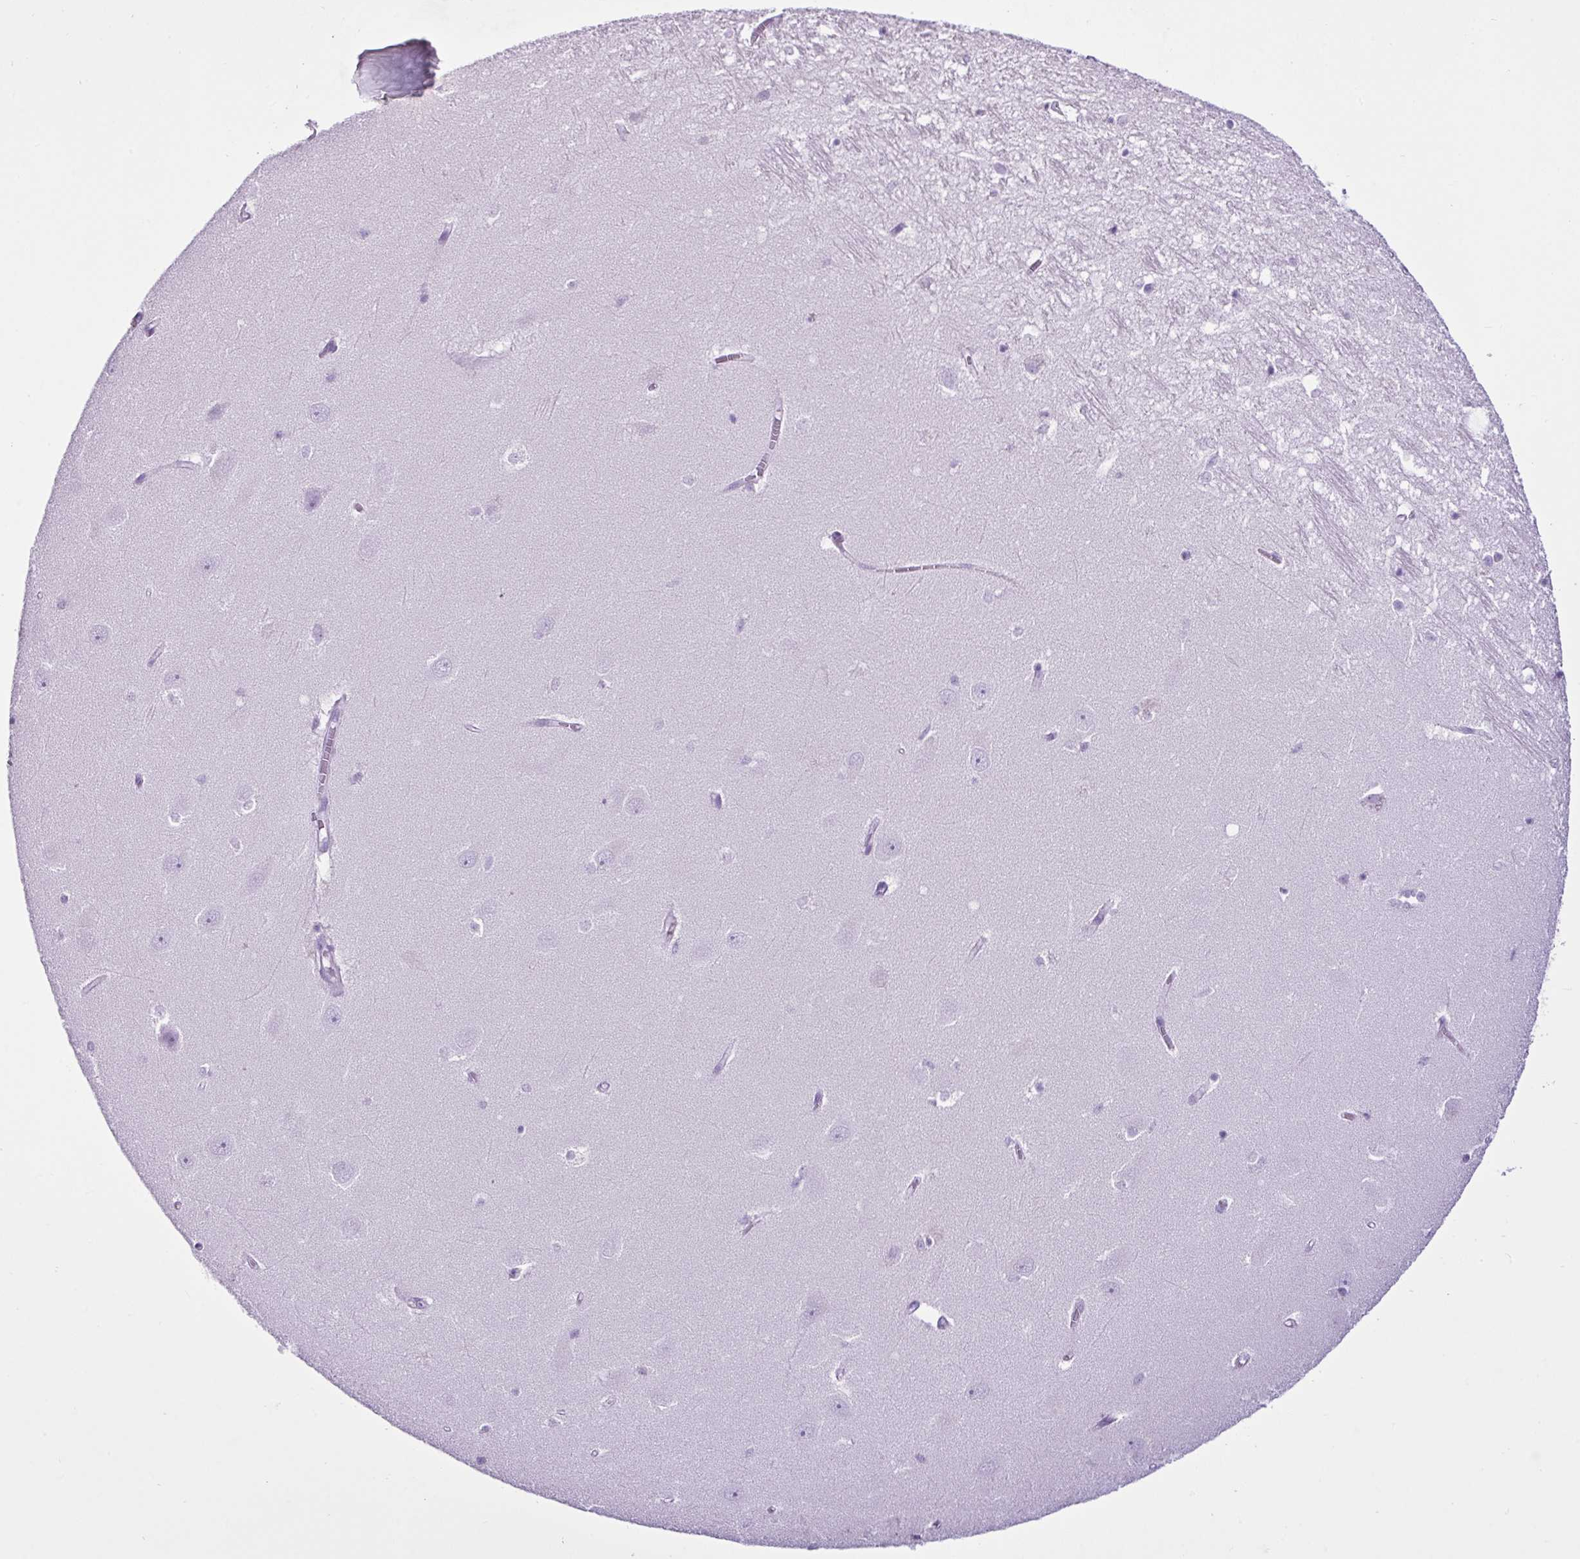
{"staining": {"intensity": "negative", "quantity": "none", "location": "none"}, "tissue": "hippocampus", "cell_type": "Glial cells", "image_type": "normal", "snomed": [{"axis": "morphology", "description": "Normal tissue, NOS"}, {"axis": "topography", "description": "Hippocampus"}], "caption": "High magnification brightfield microscopy of unremarkable hippocampus stained with DAB (brown) and counterstained with hematoxylin (blue): glial cells show no significant expression. Nuclei are stained in blue.", "gene": "LILRB4", "patient": {"sex": "female", "age": 64}}